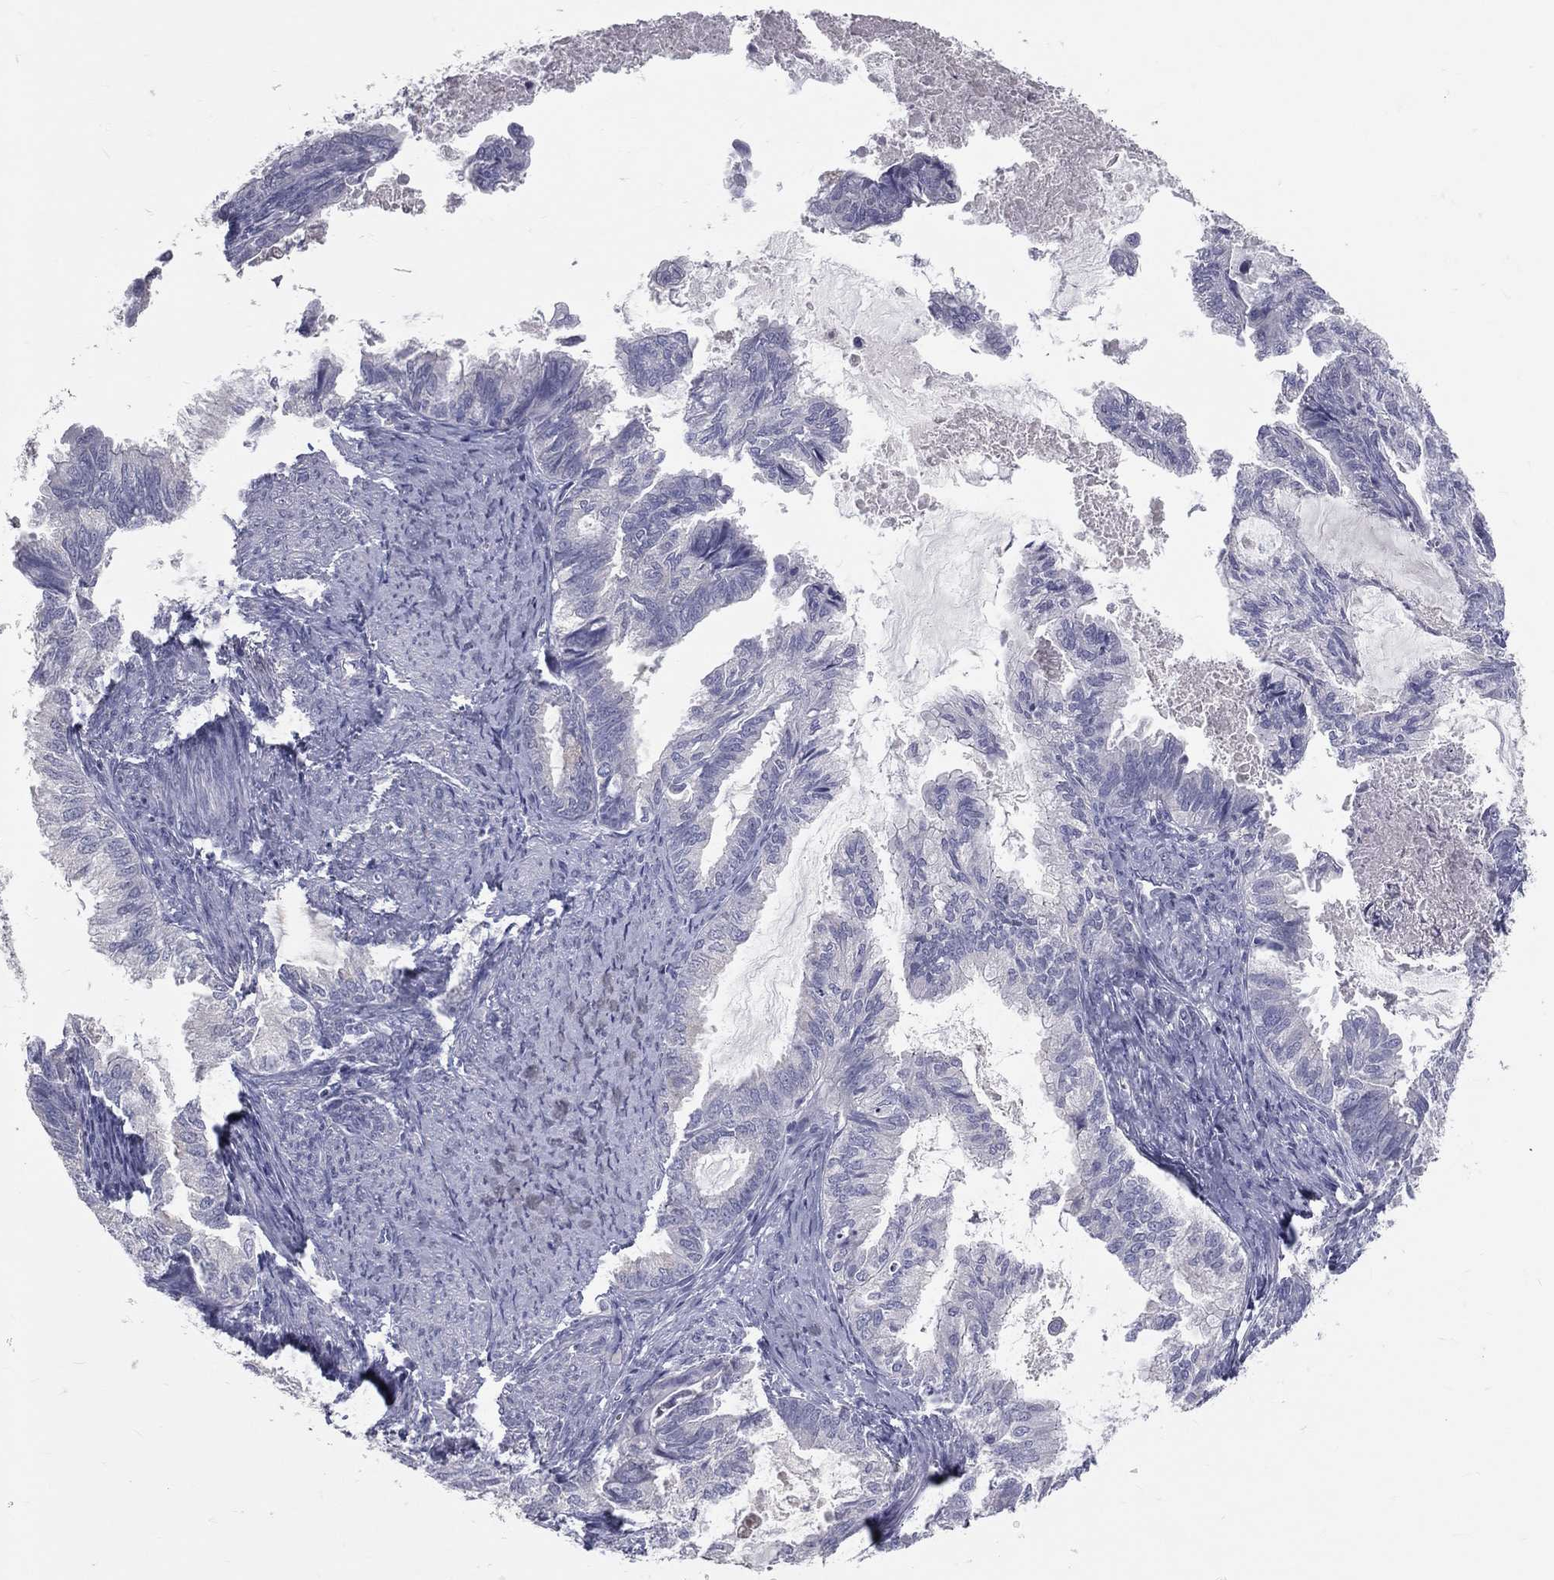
{"staining": {"intensity": "negative", "quantity": "none", "location": "none"}, "tissue": "endometrial cancer", "cell_type": "Tumor cells", "image_type": "cancer", "snomed": [{"axis": "morphology", "description": "Adenocarcinoma, NOS"}, {"axis": "topography", "description": "Endometrium"}], "caption": "Tumor cells are negative for protein expression in human endometrial adenocarcinoma.", "gene": "TFPI2", "patient": {"sex": "female", "age": 86}}